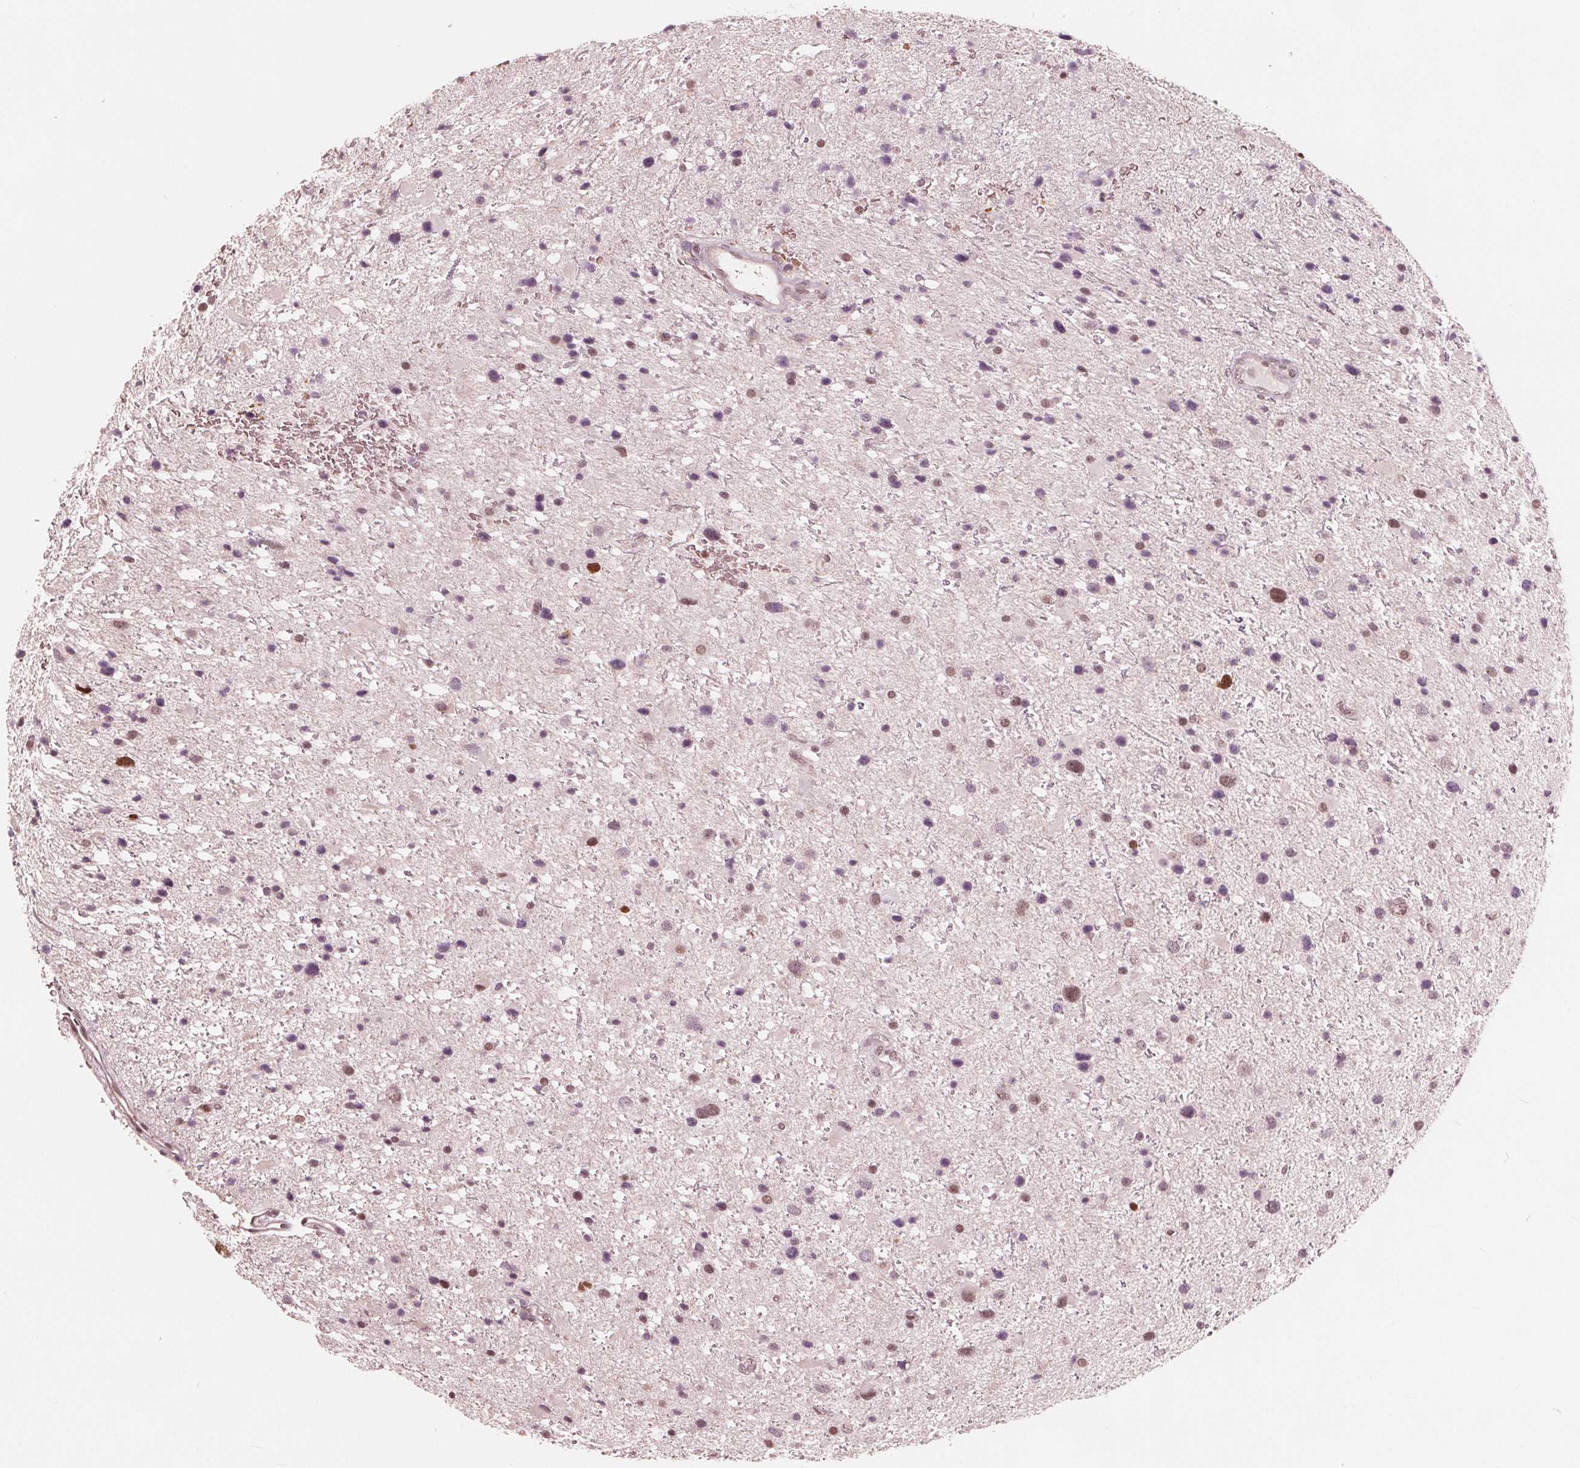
{"staining": {"intensity": "weak", "quantity": "<25%", "location": "nuclear"}, "tissue": "glioma", "cell_type": "Tumor cells", "image_type": "cancer", "snomed": [{"axis": "morphology", "description": "Glioma, malignant, Low grade"}, {"axis": "topography", "description": "Brain"}], "caption": "The histopathology image displays no significant staining in tumor cells of glioma.", "gene": "HIRIP3", "patient": {"sex": "female", "age": 32}}